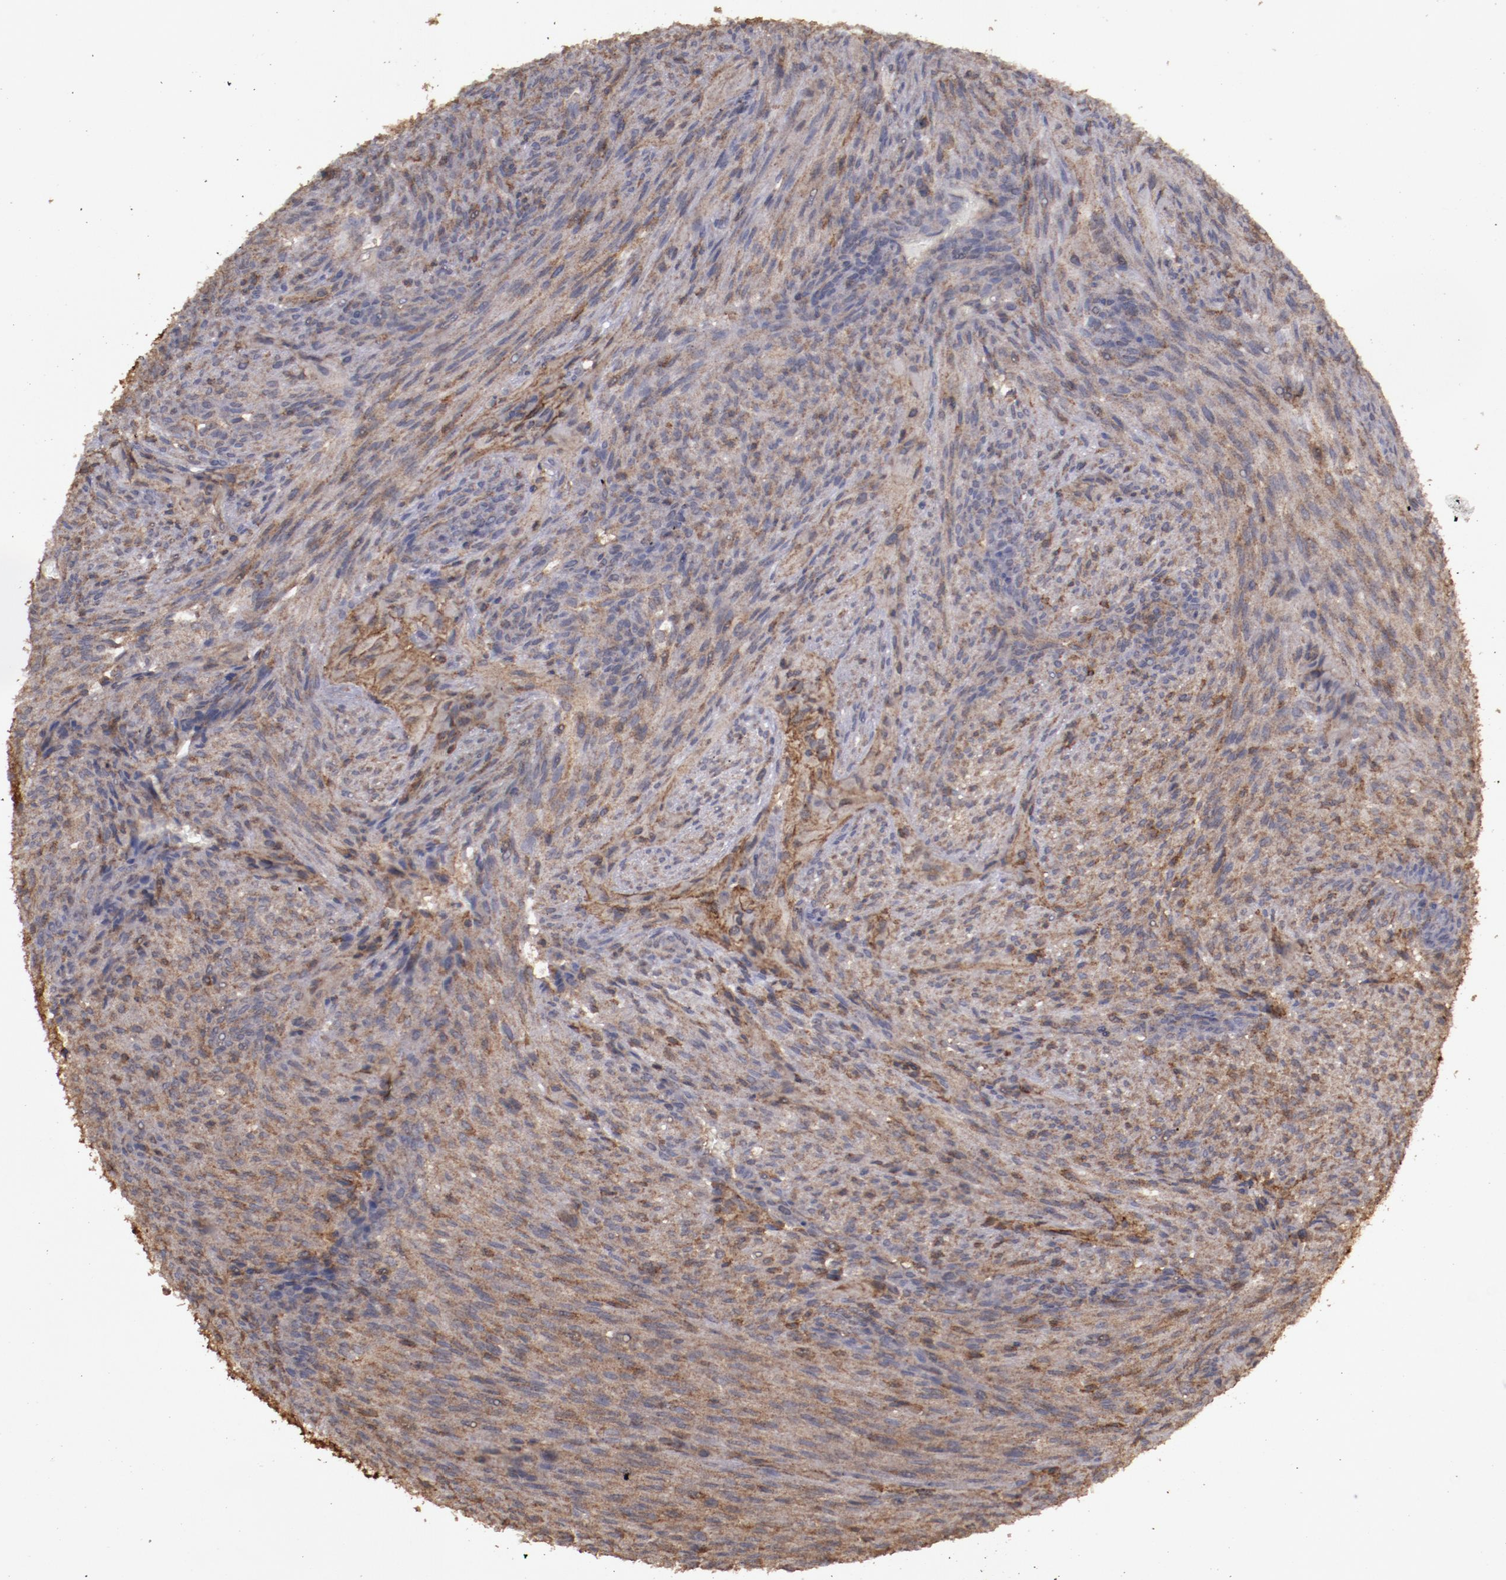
{"staining": {"intensity": "moderate", "quantity": "25%-75%", "location": "cytoplasmic/membranous"}, "tissue": "glioma", "cell_type": "Tumor cells", "image_type": "cancer", "snomed": [{"axis": "morphology", "description": "Glioma, malignant, High grade"}, {"axis": "topography", "description": "Cerebral cortex"}], "caption": "Malignant high-grade glioma was stained to show a protein in brown. There is medium levels of moderate cytoplasmic/membranous positivity in about 25%-75% of tumor cells. The staining was performed using DAB, with brown indicating positive protein expression. Nuclei are stained blue with hematoxylin.", "gene": "FAT1", "patient": {"sex": "female", "age": 55}}